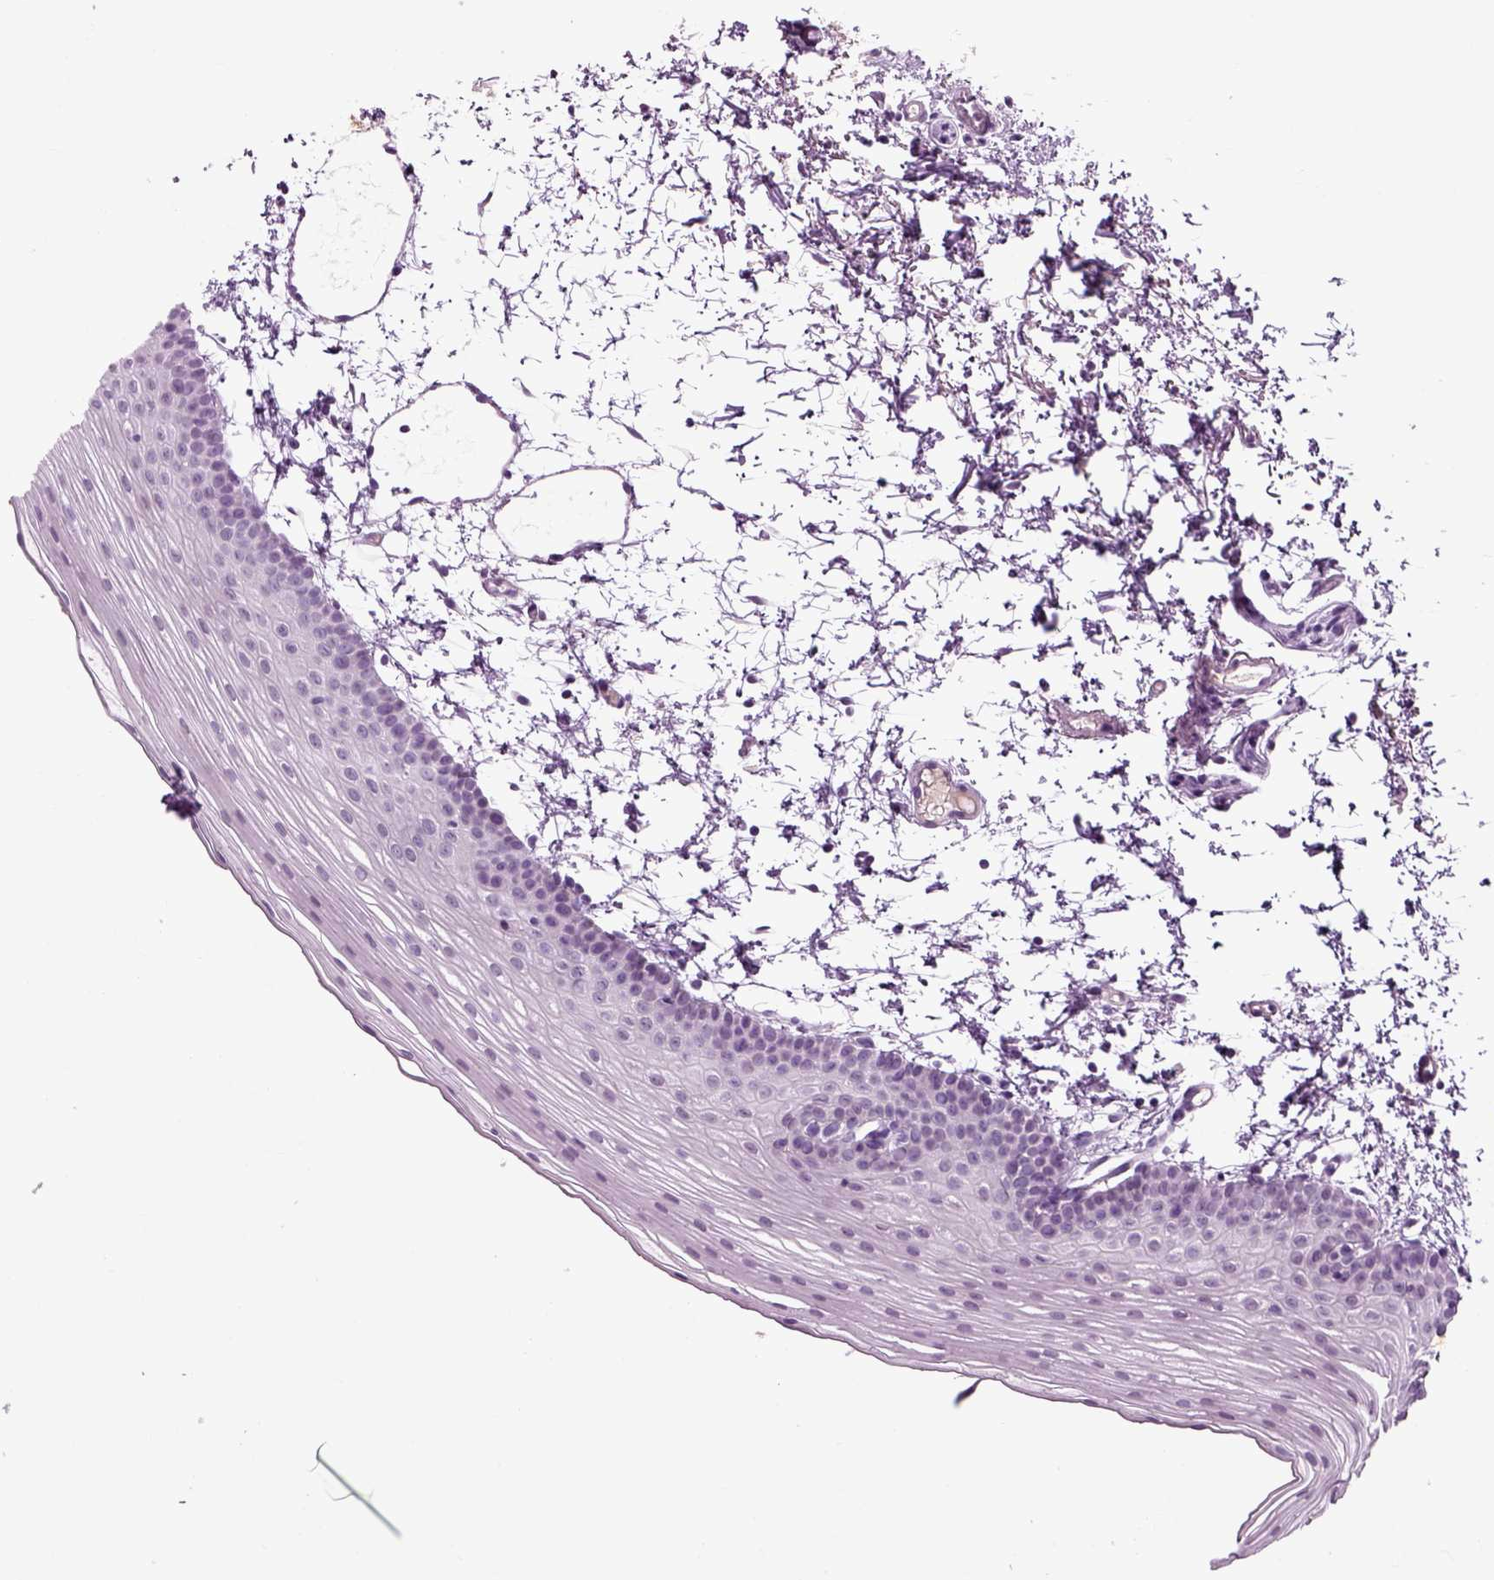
{"staining": {"intensity": "negative", "quantity": "none", "location": "none"}, "tissue": "oral mucosa", "cell_type": "Squamous epithelial cells", "image_type": "normal", "snomed": [{"axis": "morphology", "description": "Normal tissue, NOS"}, {"axis": "topography", "description": "Oral tissue"}], "caption": "Squamous epithelial cells show no significant staining in normal oral mucosa.", "gene": "SPATA17", "patient": {"sex": "female", "age": 57}}